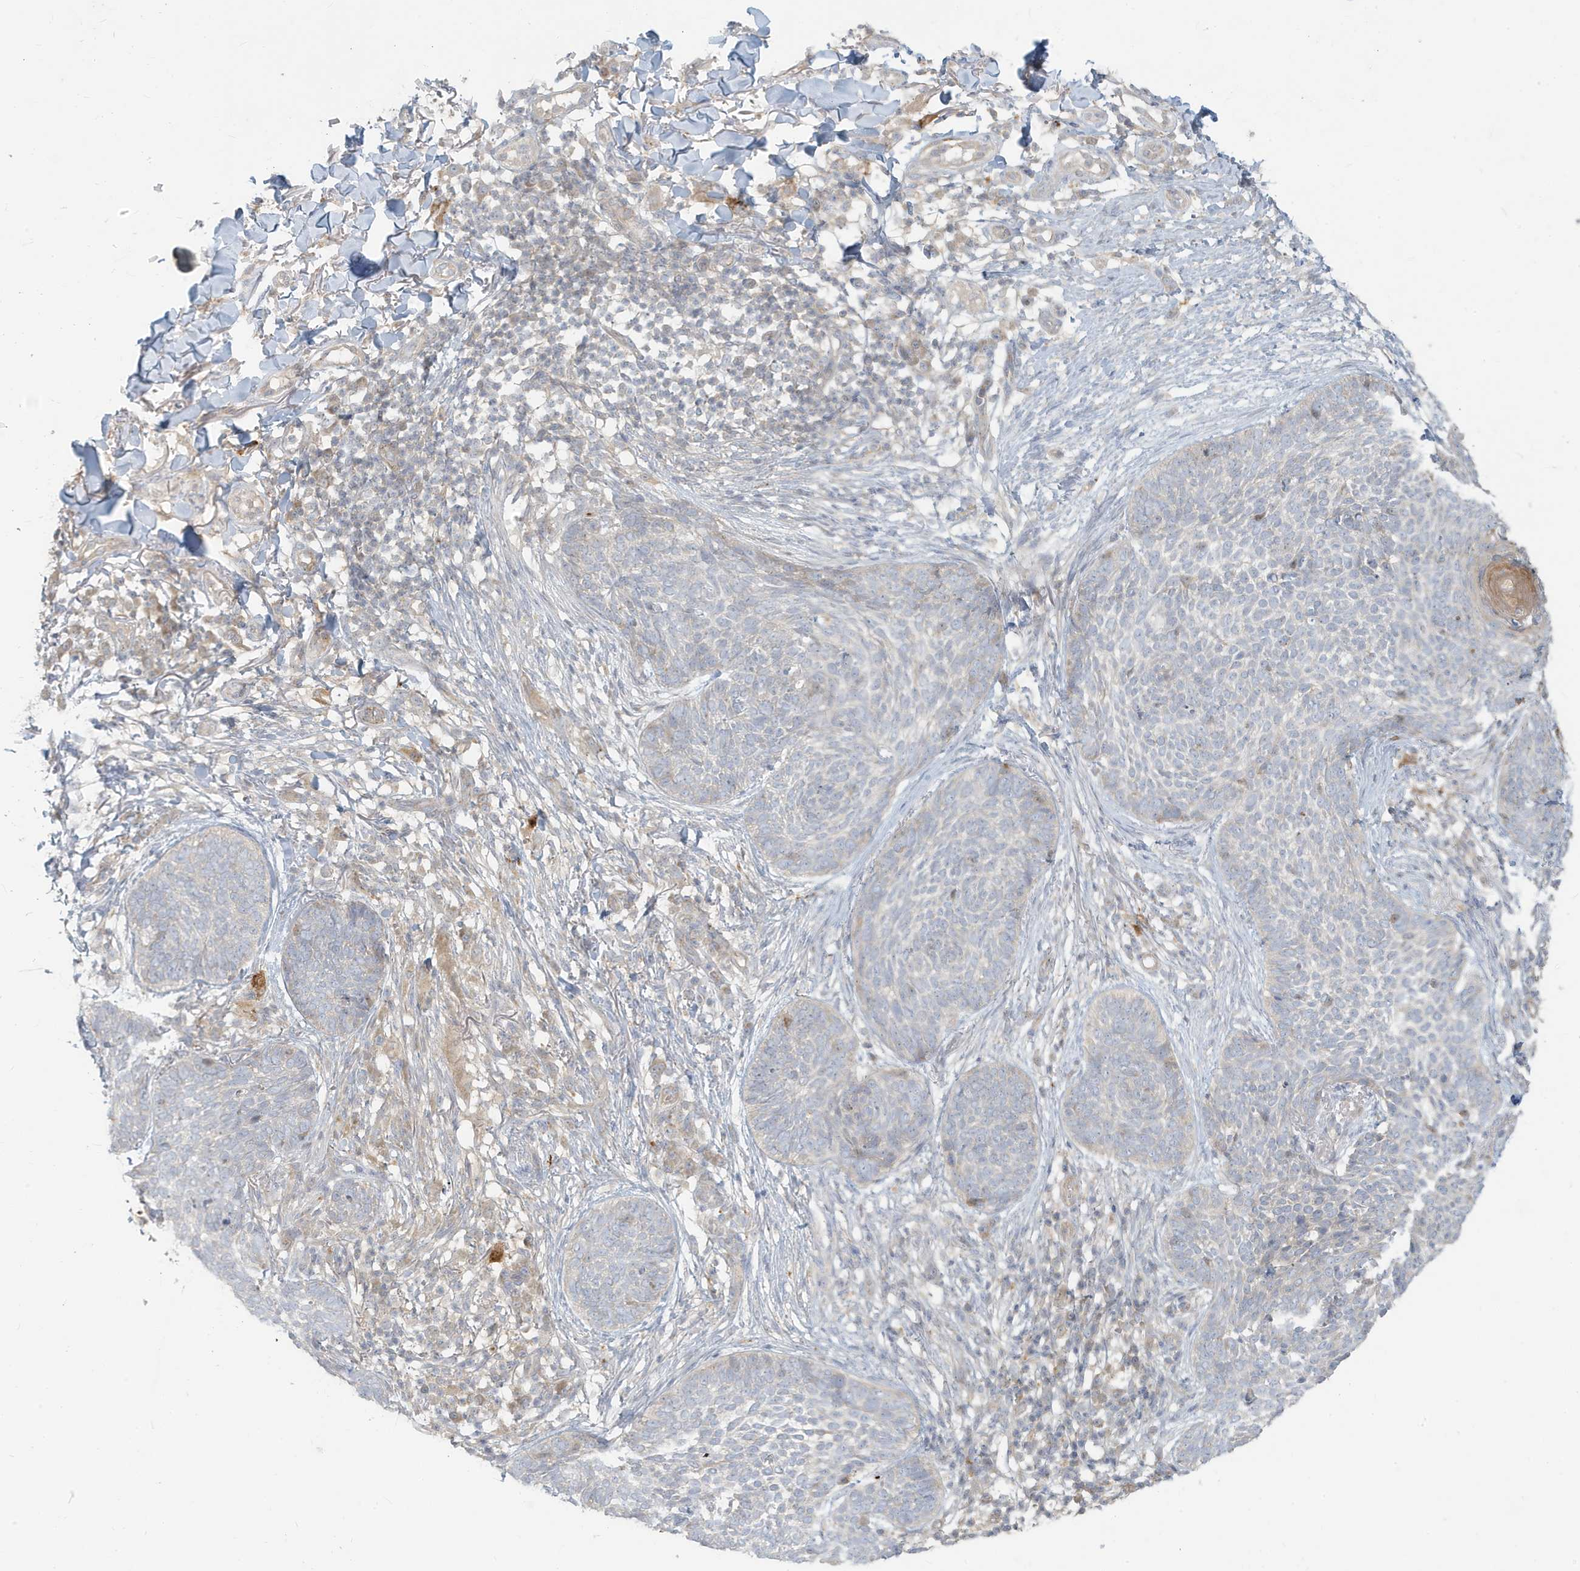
{"staining": {"intensity": "weak", "quantity": "<25%", "location": "cytoplasmic/membranous"}, "tissue": "skin cancer", "cell_type": "Tumor cells", "image_type": "cancer", "snomed": [{"axis": "morphology", "description": "Basal cell carcinoma"}, {"axis": "topography", "description": "Skin"}], "caption": "High magnification brightfield microscopy of skin cancer (basal cell carcinoma) stained with DAB (3,3'-diaminobenzidine) (brown) and counterstained with hematoxylin (blue): tumor cells show no significant staining. (DAB immunohistochemistry (IHC) visualized using brightfield microscopy, high magnification).", "gene": "MCOLN1", "patient": {"sex": "female", "age": 64}}